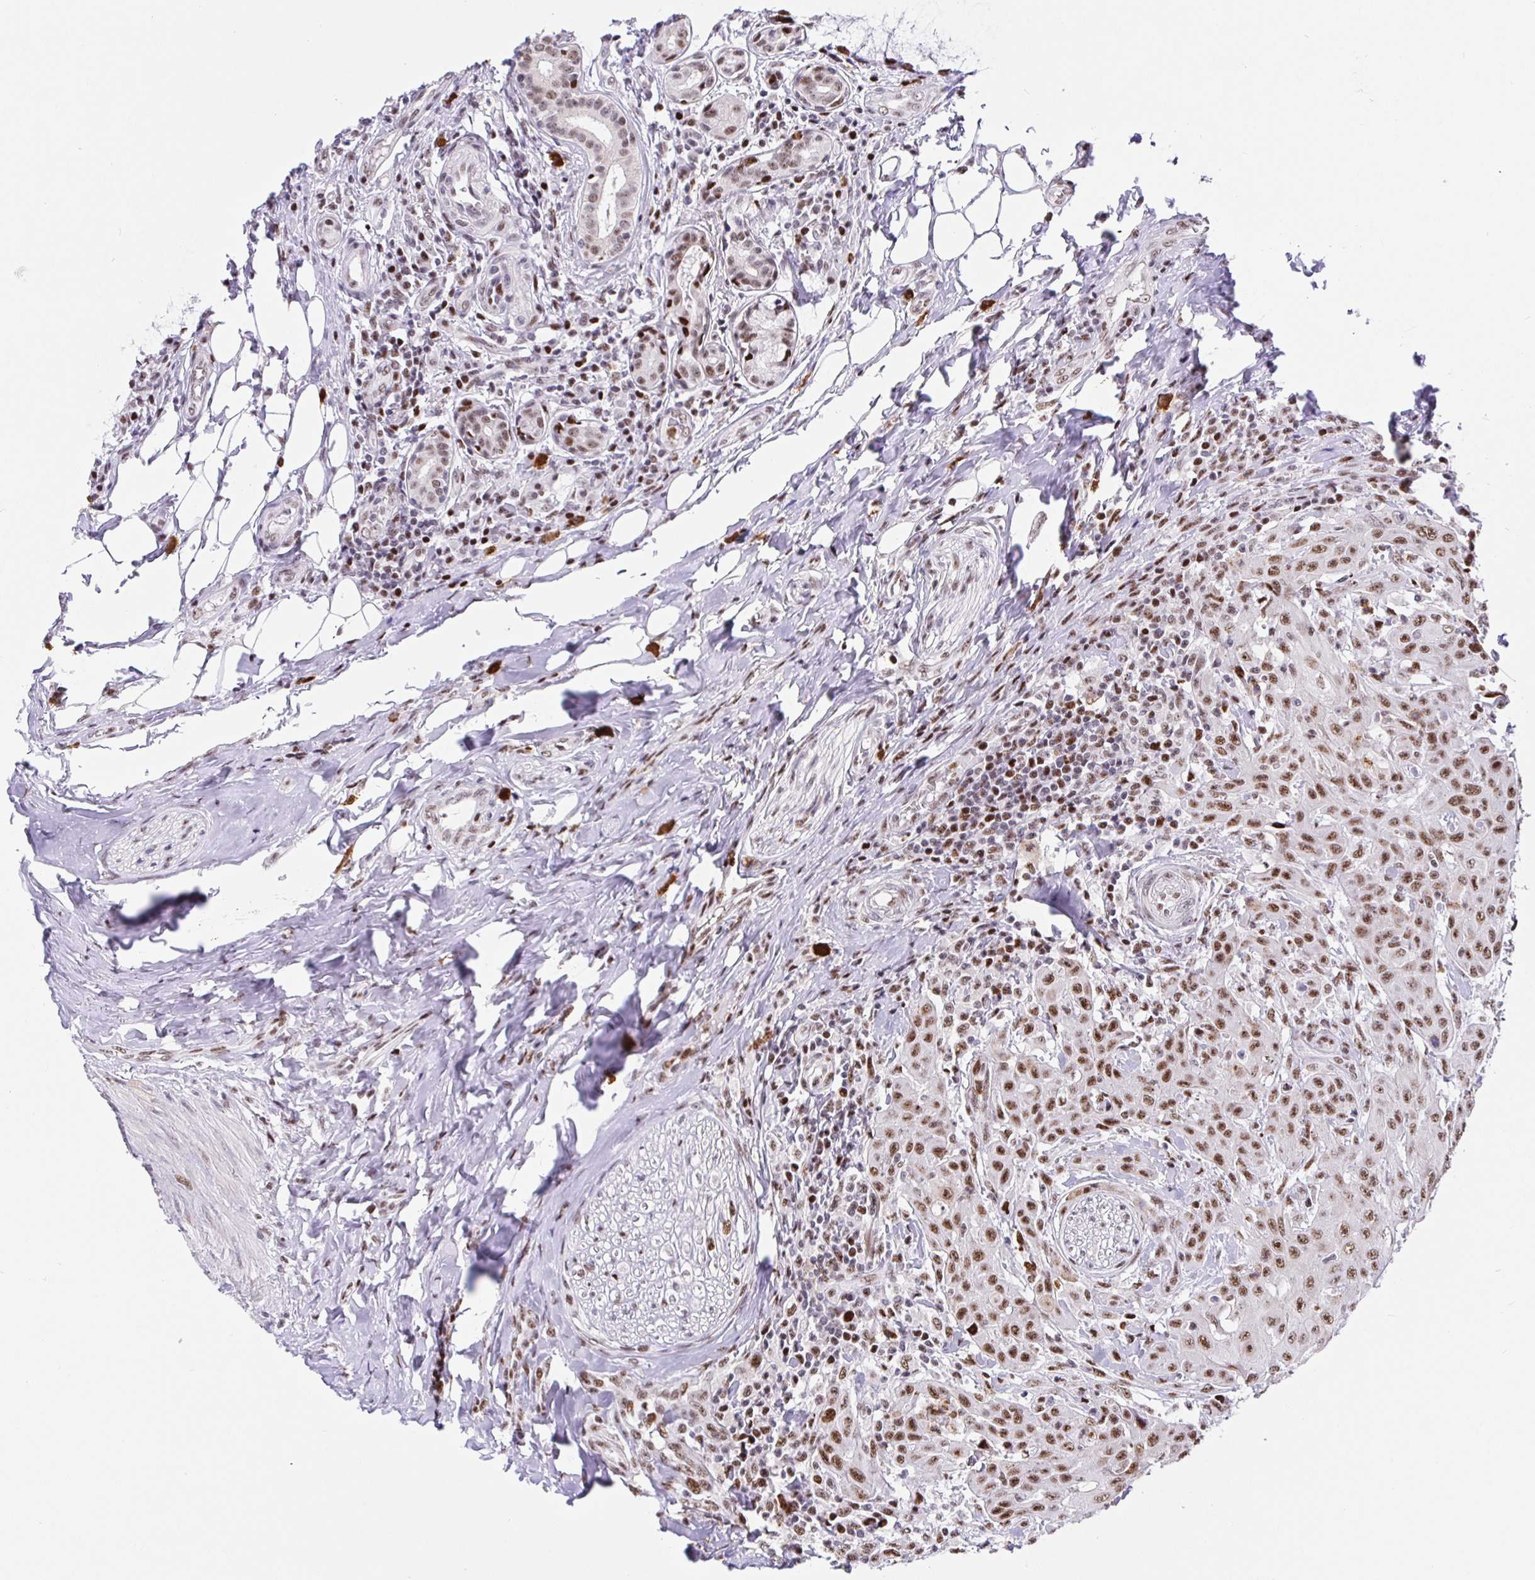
{"staining": {"intensity": "moderate", "quantity": ">75%", "location": "cytoplasmic/membranous,nuclear"}, "tissue": "head and neck cancer", "cell_type": "Tumor cells", "image_type": "cancer", "snomed": [{"axis": "morphology", "description": "Normal tissue, NOS"}, {"axis": "morphology", "description": "Squamous cell carcinoma, NOS"}, {"axis": "topography", "description": "Oral tissue"}, {"axis": "topography", "description": "Head-Neck"}], "caption": "Tumor cells exhibit medium levels of moderate cytoplasmic/membranous and nuclear staining in approximately >75% of cells in head and neck squamous cell carcinoma. (Brightfield microscopy of DAB IHC at high magnification).", "gene": "SETD5", "patient": {"sex": "female", "age": 55}}